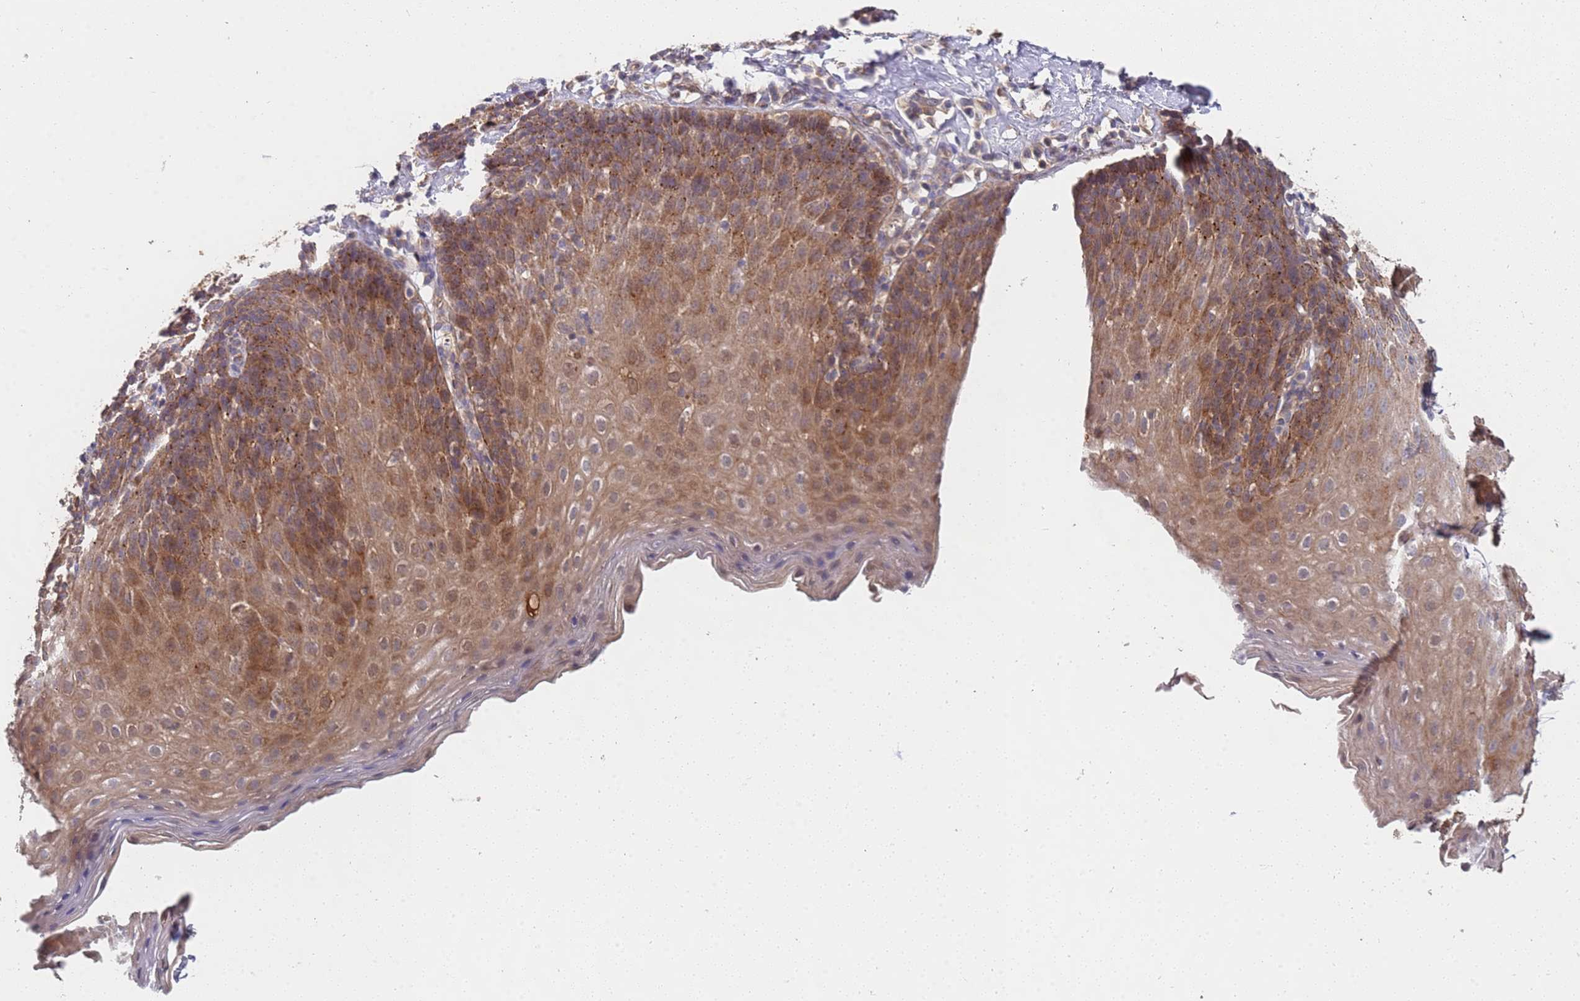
{"staining": {"intensity": "moderate", "quantity": ">75%", "location": "cytoplasmic/membranous"}, "tissue": "esophagus", "cell_type": "Squamous epithelial cells", "image_type": "normal", "snomed": [{"axis": "morphology", "description": "Normal tissue, NOS"}, {"axis": "topography", "description": "Esophagus"}], "caption": "Brown immunohistochemical staining in normal human esophagus shows moderate cytoplasmic/membranous positivity in approximately >75% of squamous epithelial cells.", "gene": "ABCB6", "patient": {"sex": "female", "age": 61}}